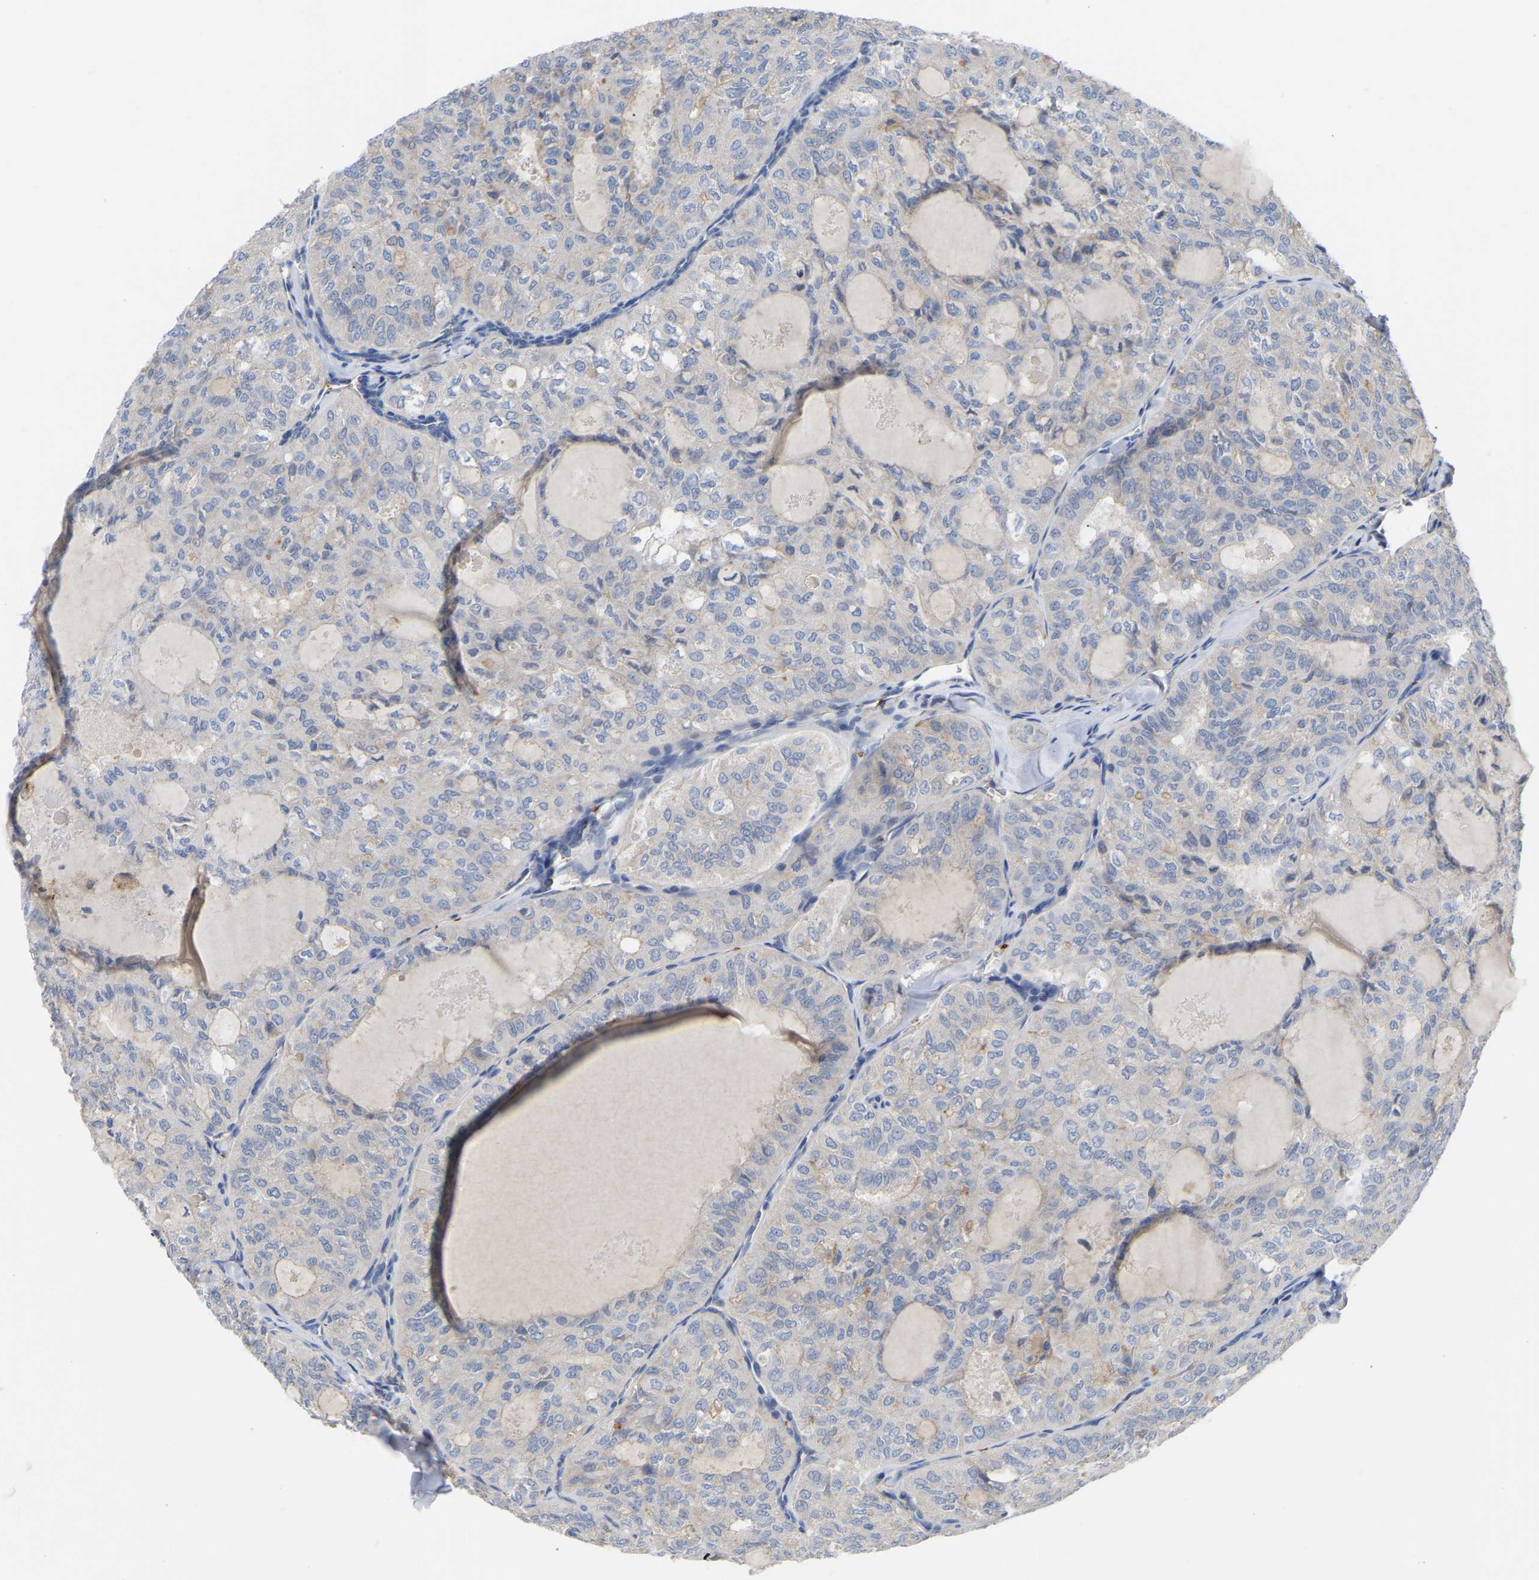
{"staining": {"intensity": "negative", "quantity": "none", "location": "none"}, "tissue": "thyroid cancer", "cell_type": "Tumor cells", "image_type": "cancer", "snomed": [{"axis": "morphology", "description": "Follicular adenoma carcinoma, NOS"}, {"axis": "topography", "description": "Thyroid gland"}], "caption": "Immunohistochemistry (IHC) image of neoplastic tissue: human thyroid follicular adenoma carcinoma stained with DAB (3,3'-diaminobenzidine) exhibits no significant protein staining in tumor cells.", "gene": "ZNF449", "patient": {"sex": "male", "age": 75}}